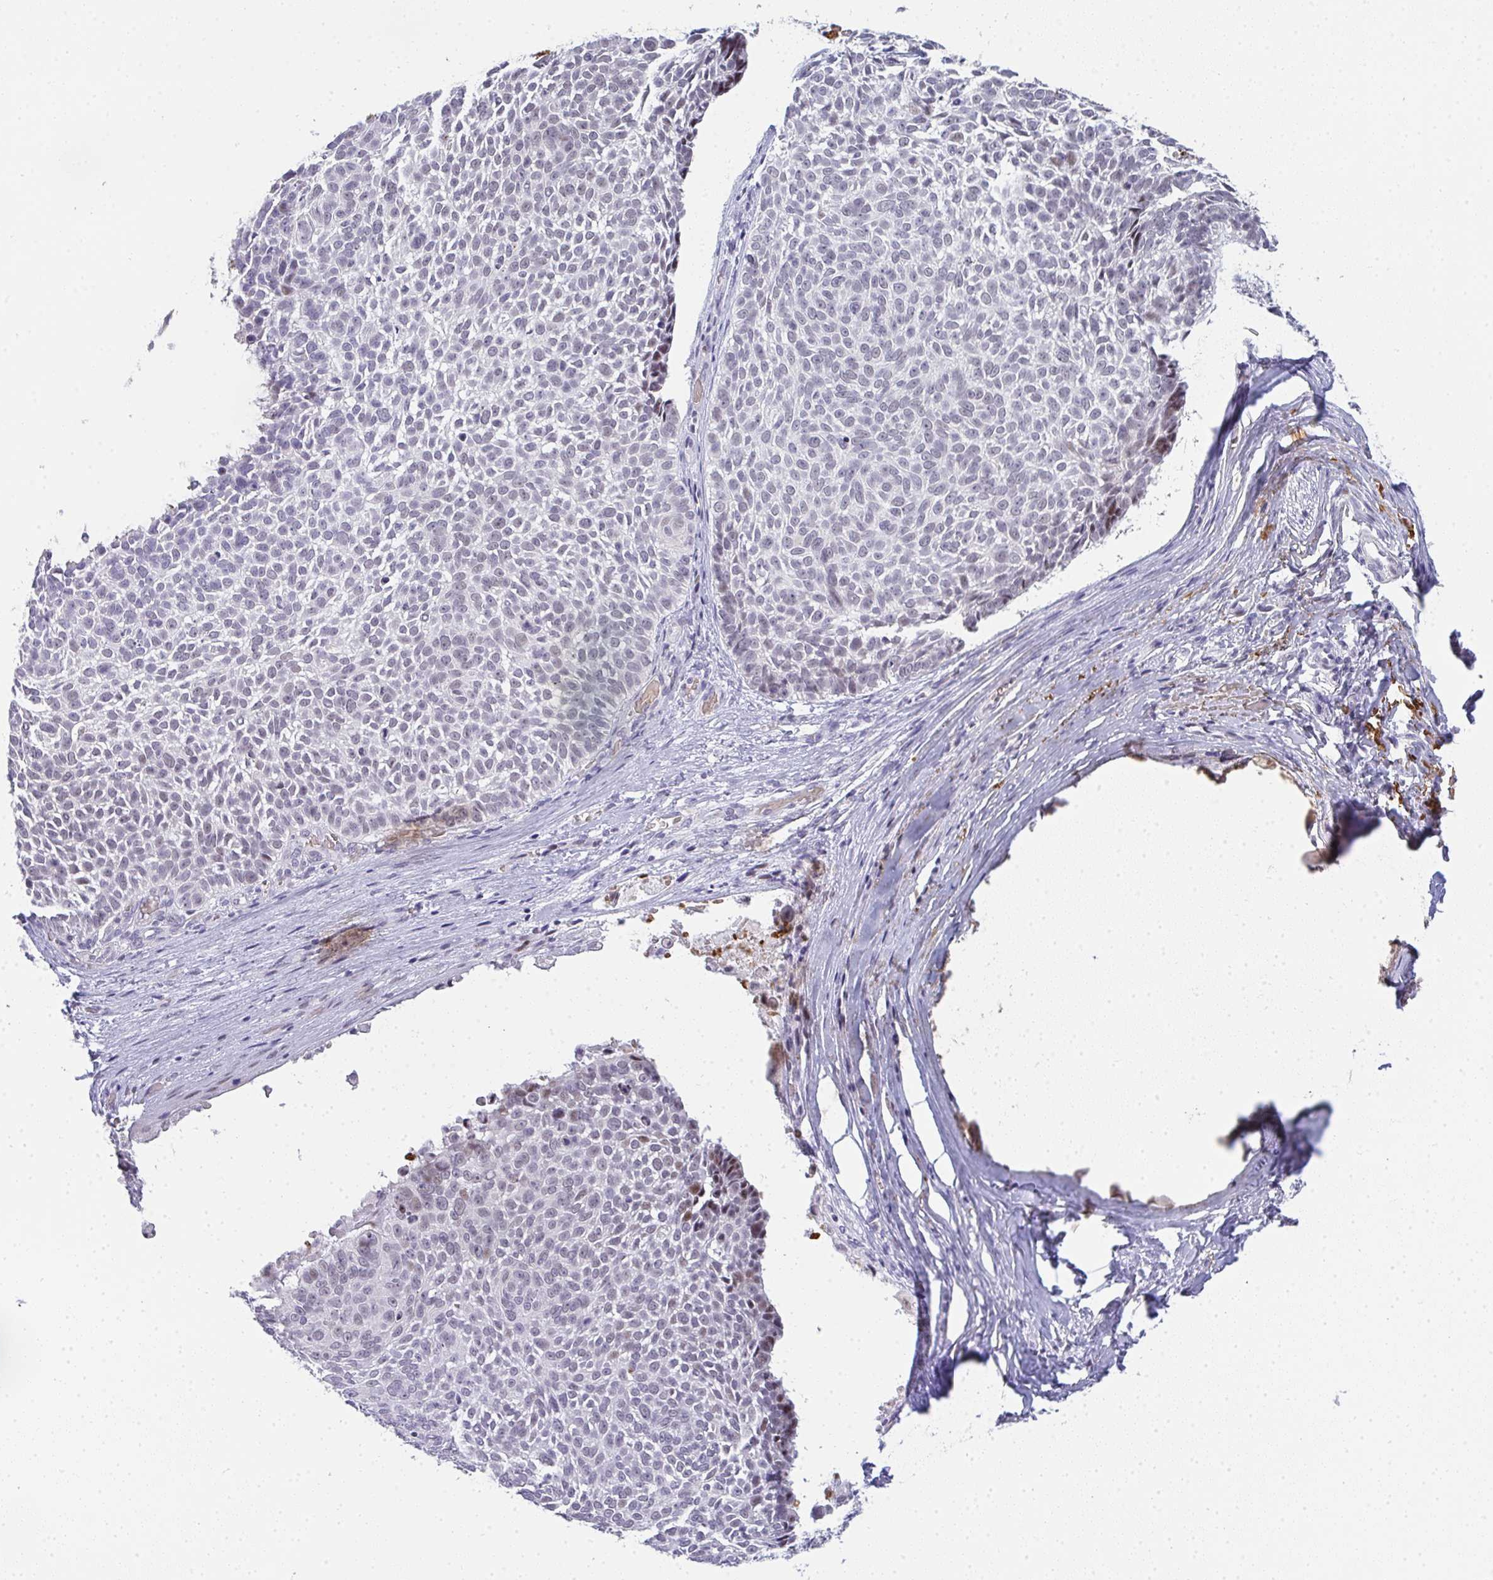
{"staining": {"intensity": "negative", "quantity": "none", "location": "none"}, "tissue": "skin cancer", "cell_type": "Tumor cells", "image_type": "cancer", "snomed": [{"axis": "morphology", "description": "Basal cell carcinoma"}, {"axis": "topography", "description": "Skin"}, {"axis": "topography", "description": "Skin of face"}, {"axis": "topography", "description": "Skin of nose"}], "caption": "DAB immunohistochemical staining of skin basal cell carcinoma reveals no significant positivity in tumor cells.", "gene": "TNMD", "patient": {"sex": "female", "age": 86}}